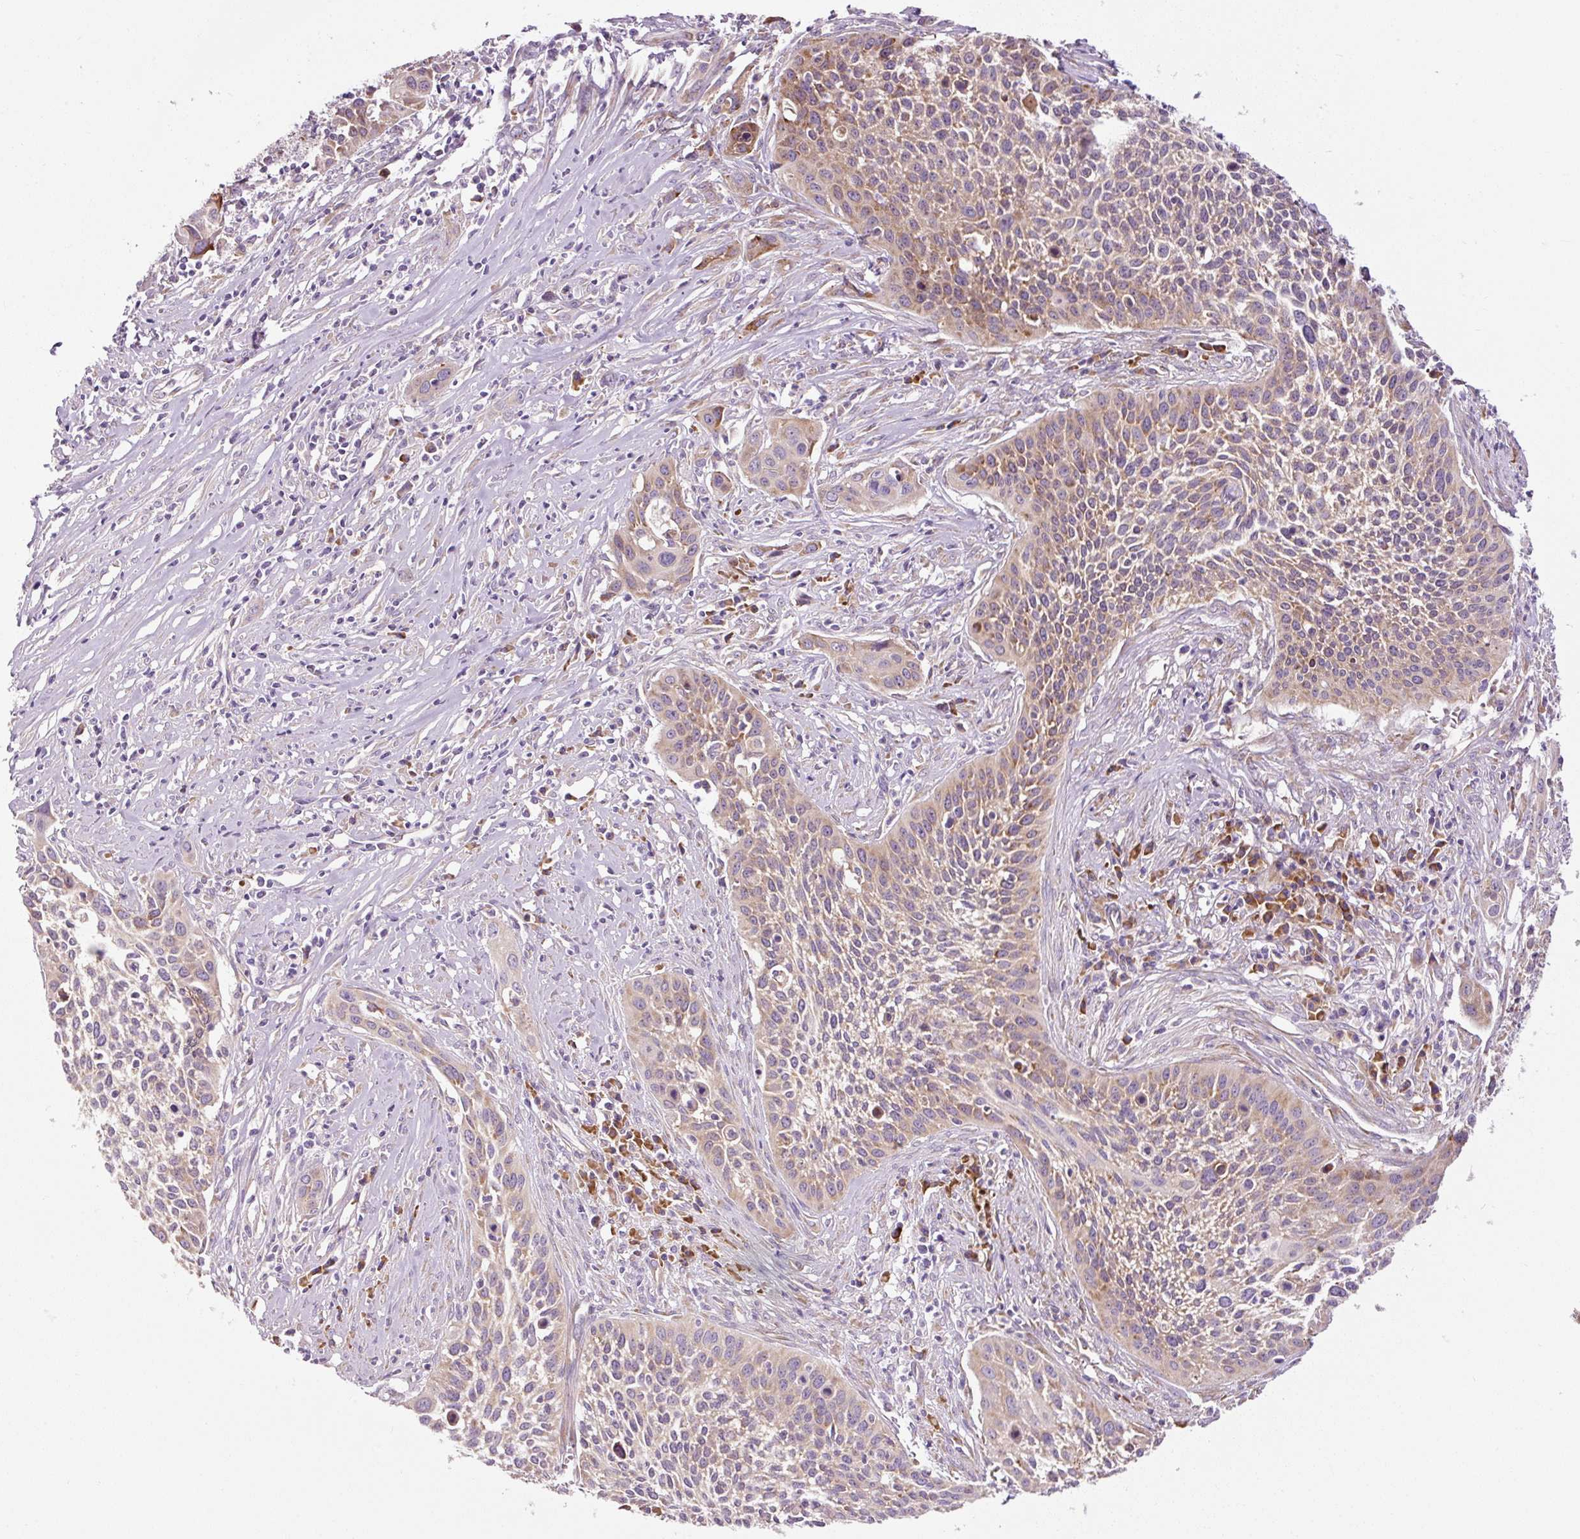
{"staining": {"intensity": "weak", "quantity": ">75%", "location": "cytoplasmic/membranous"}, "tissue": "cervical cancer", "cell_type": "Tumor cells", "image_type": "cancer", "snomed": [{"axis": "morphology", "description": "Squamous cell carcinoma, NOS"}, {"axis": "topography", "description": "Cervix"}], "caption": "Immunohistochemical staining of human cervical squamous cell carcinoma demonstrates low levels of weak cytoplasmic/membranous protein staining in about >75% of tumor cells.", "gene": "RPL10A", "patient": {"sex": "female", "age": 34}}